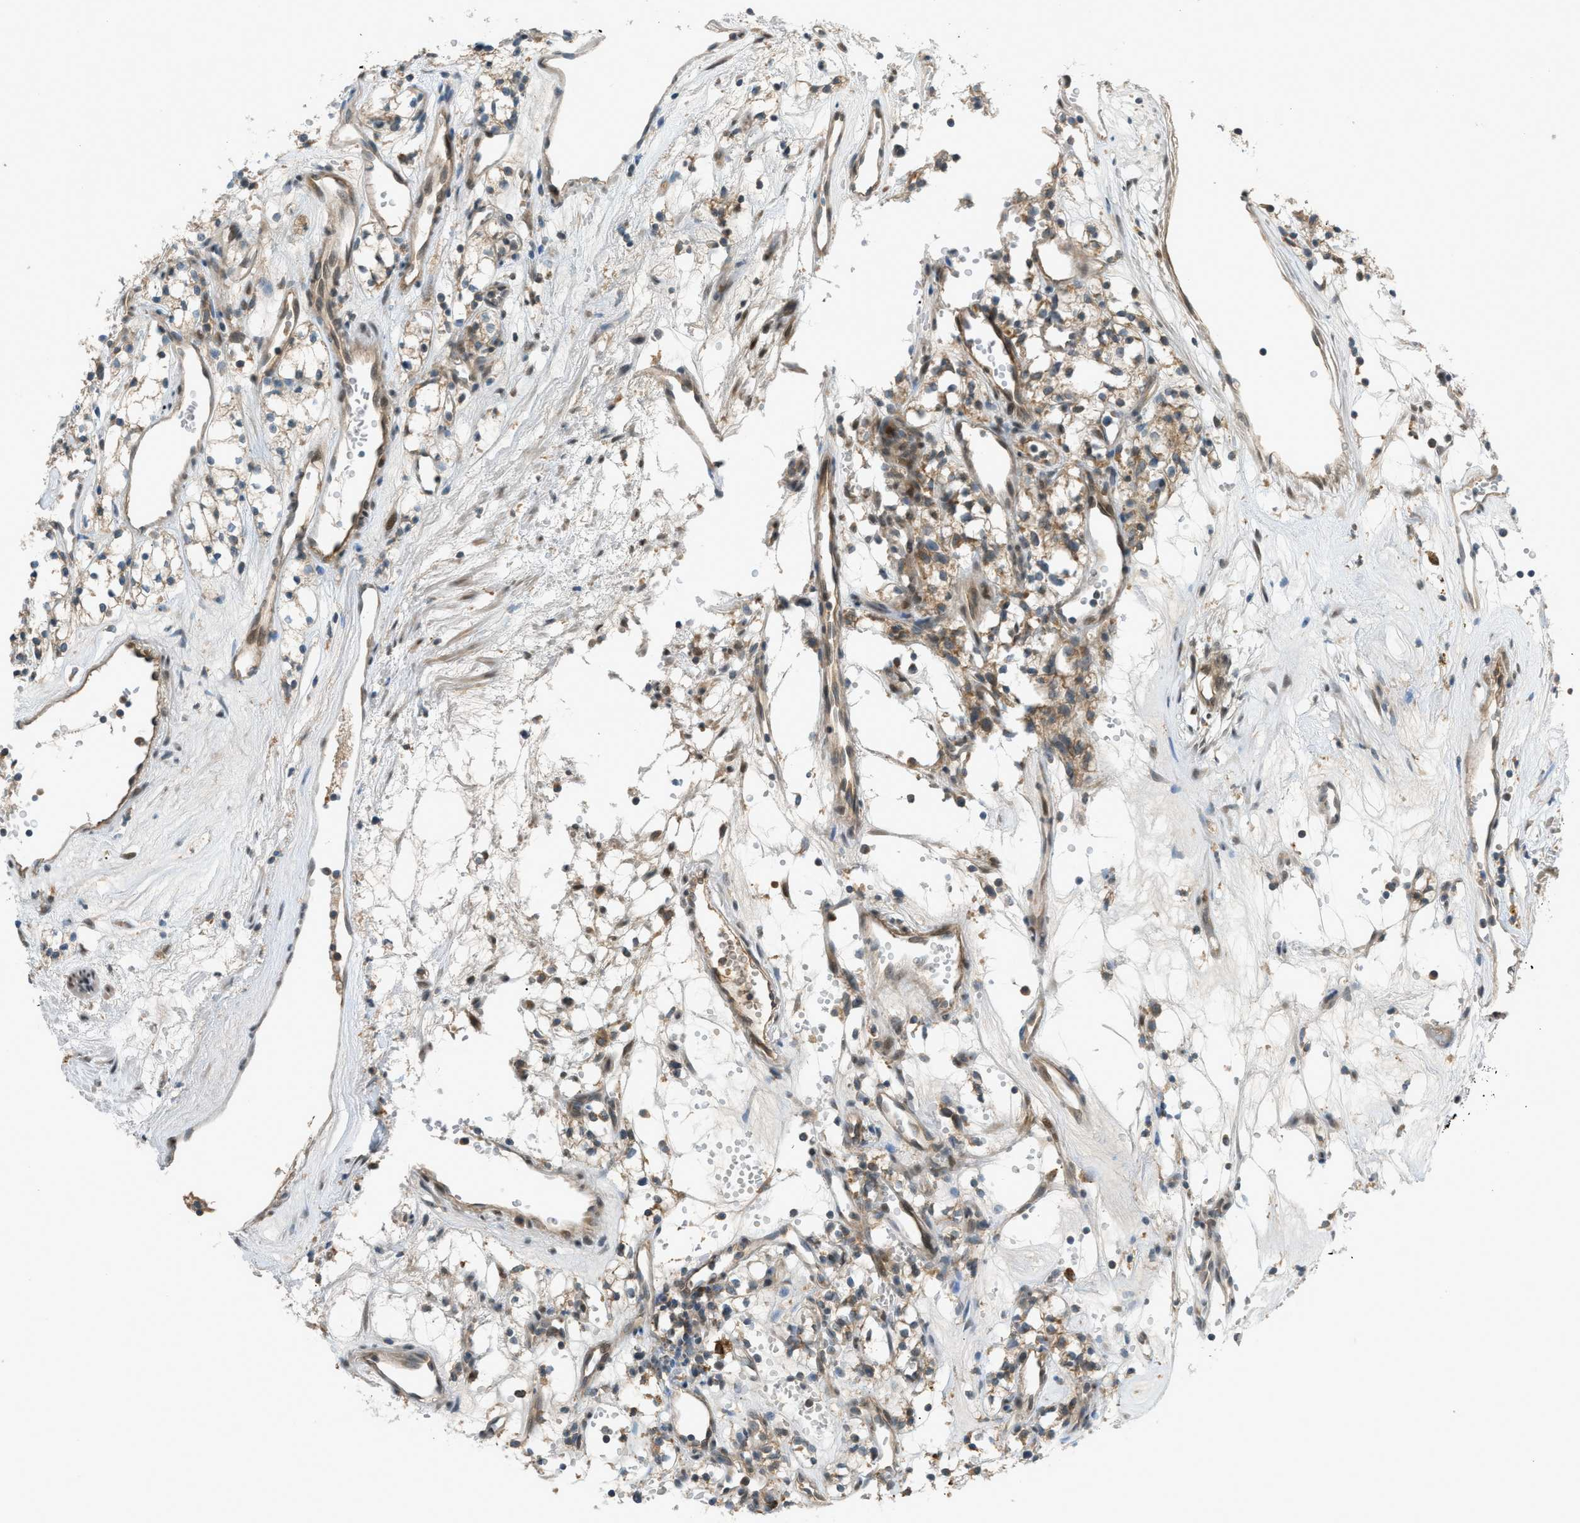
{"staining": {"intensity": "weak", "quantity": ">75%", "location": "cytoplasmic/membranous"}, "tissue": "renal cancer", "cell_type": "Tumor cells", "image_type": "cancer", "snomed": [{"axis": "morphology", "description": "Adenocarcinoma, NOS"}, {"axis": "topography", "description": "Kidney"}], "caption": "Approximately >75% of tumor cells in human renal adenocarcinoma show weak cytoplasmic/membranous protein staining as visualized by brown immunohistochemical staining.", "gene": "DYRK1A", "patient": {"sex": "male", "age": 59}}